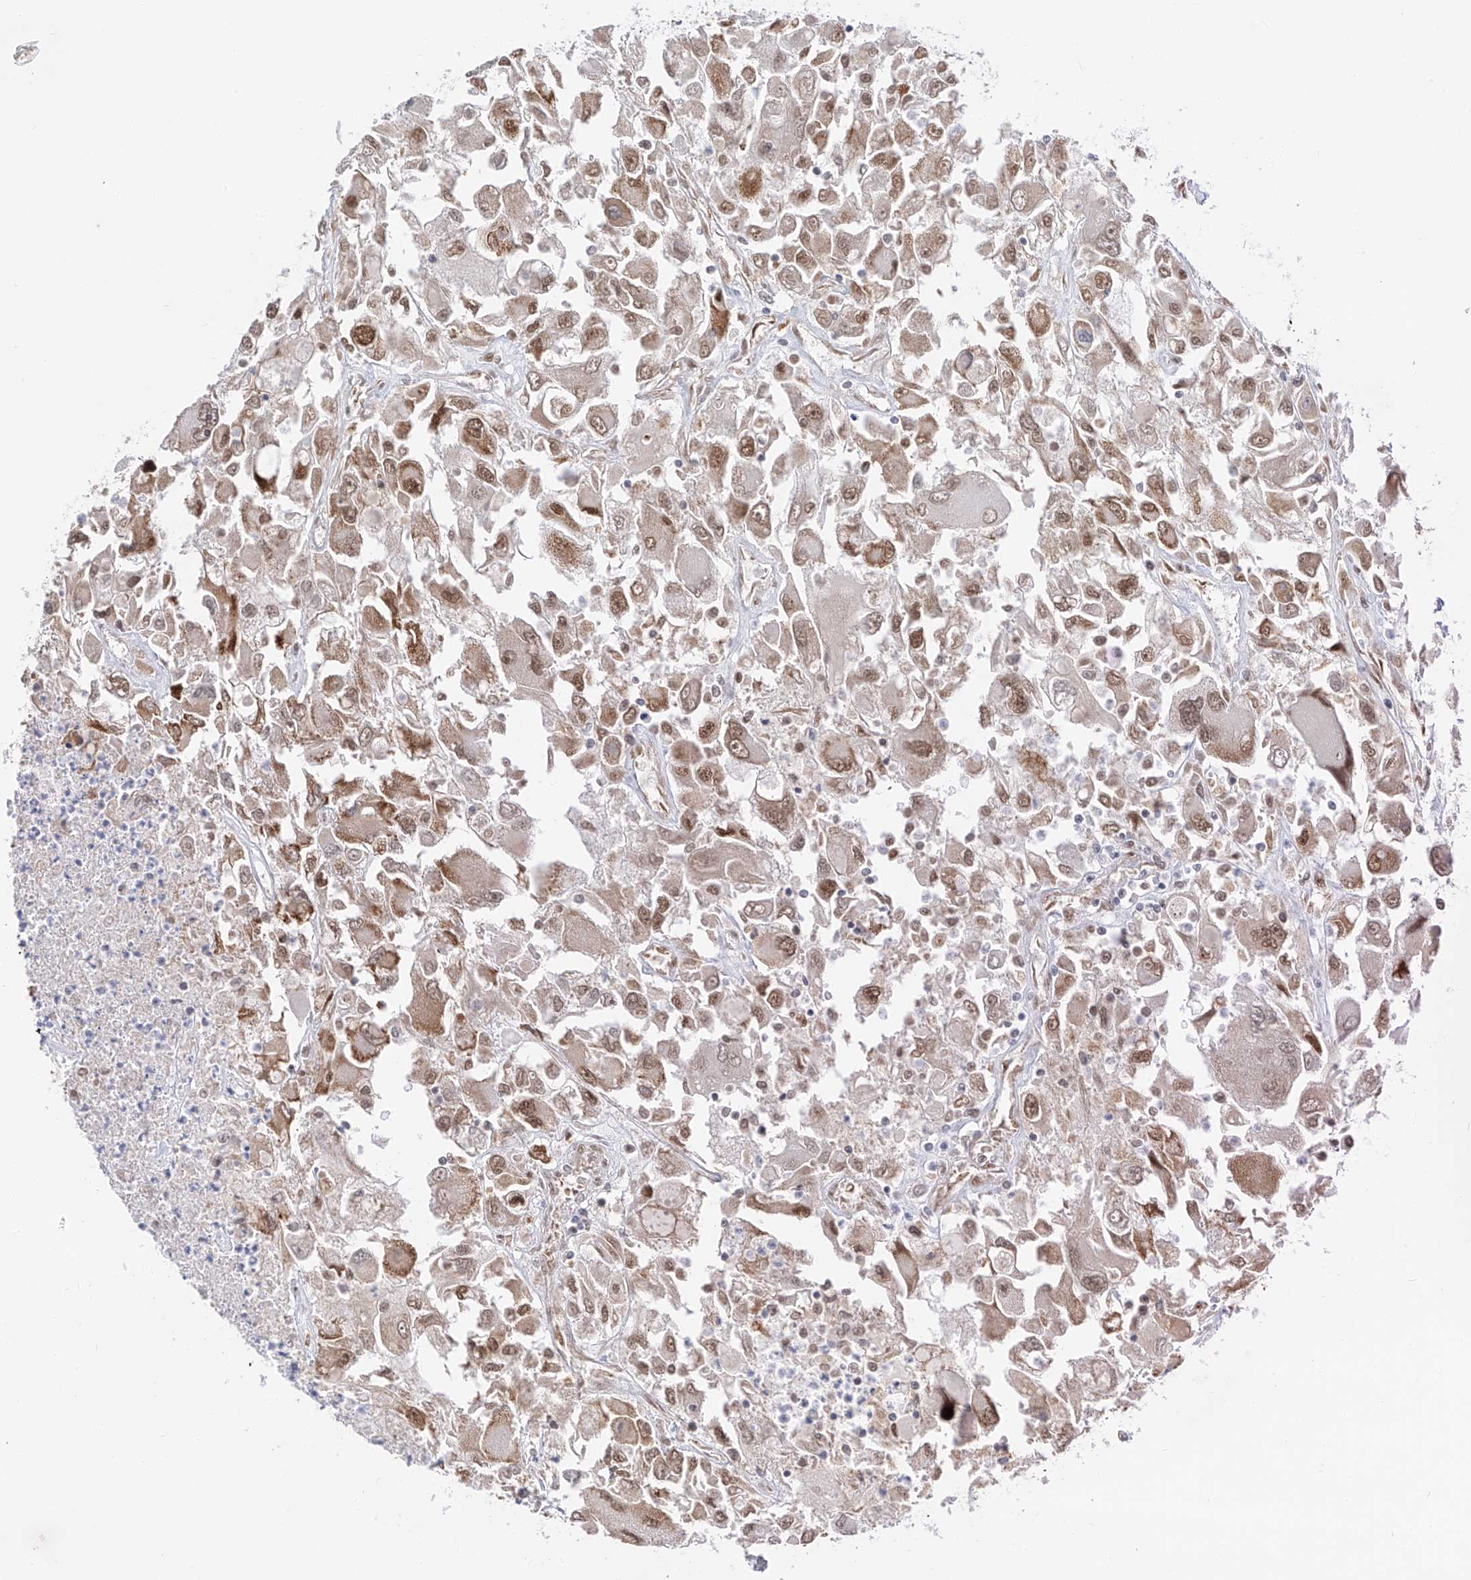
{"staining": {"intensity": "moderate", "quantity": ">75%", "location": "cytoplasmic/membranous,nuclear"}, "tissue": "renal cancer", "cell_type": "Tumor cells", "image_type": "cancer", "snomed": [{"axis": "morphology", "description": "Adenocarcinoma, NOS"}, {"axis": "topography", "description": "Kidney"}], "caption": "Human adenocarcinoma (renal) stained with a brown dye shows moderate cytoplasmic/membranous and nuclear positive expression in about >75% of tumor cells.", "gene": "POGK", "patient": {"sex": "female", "age": 52}}